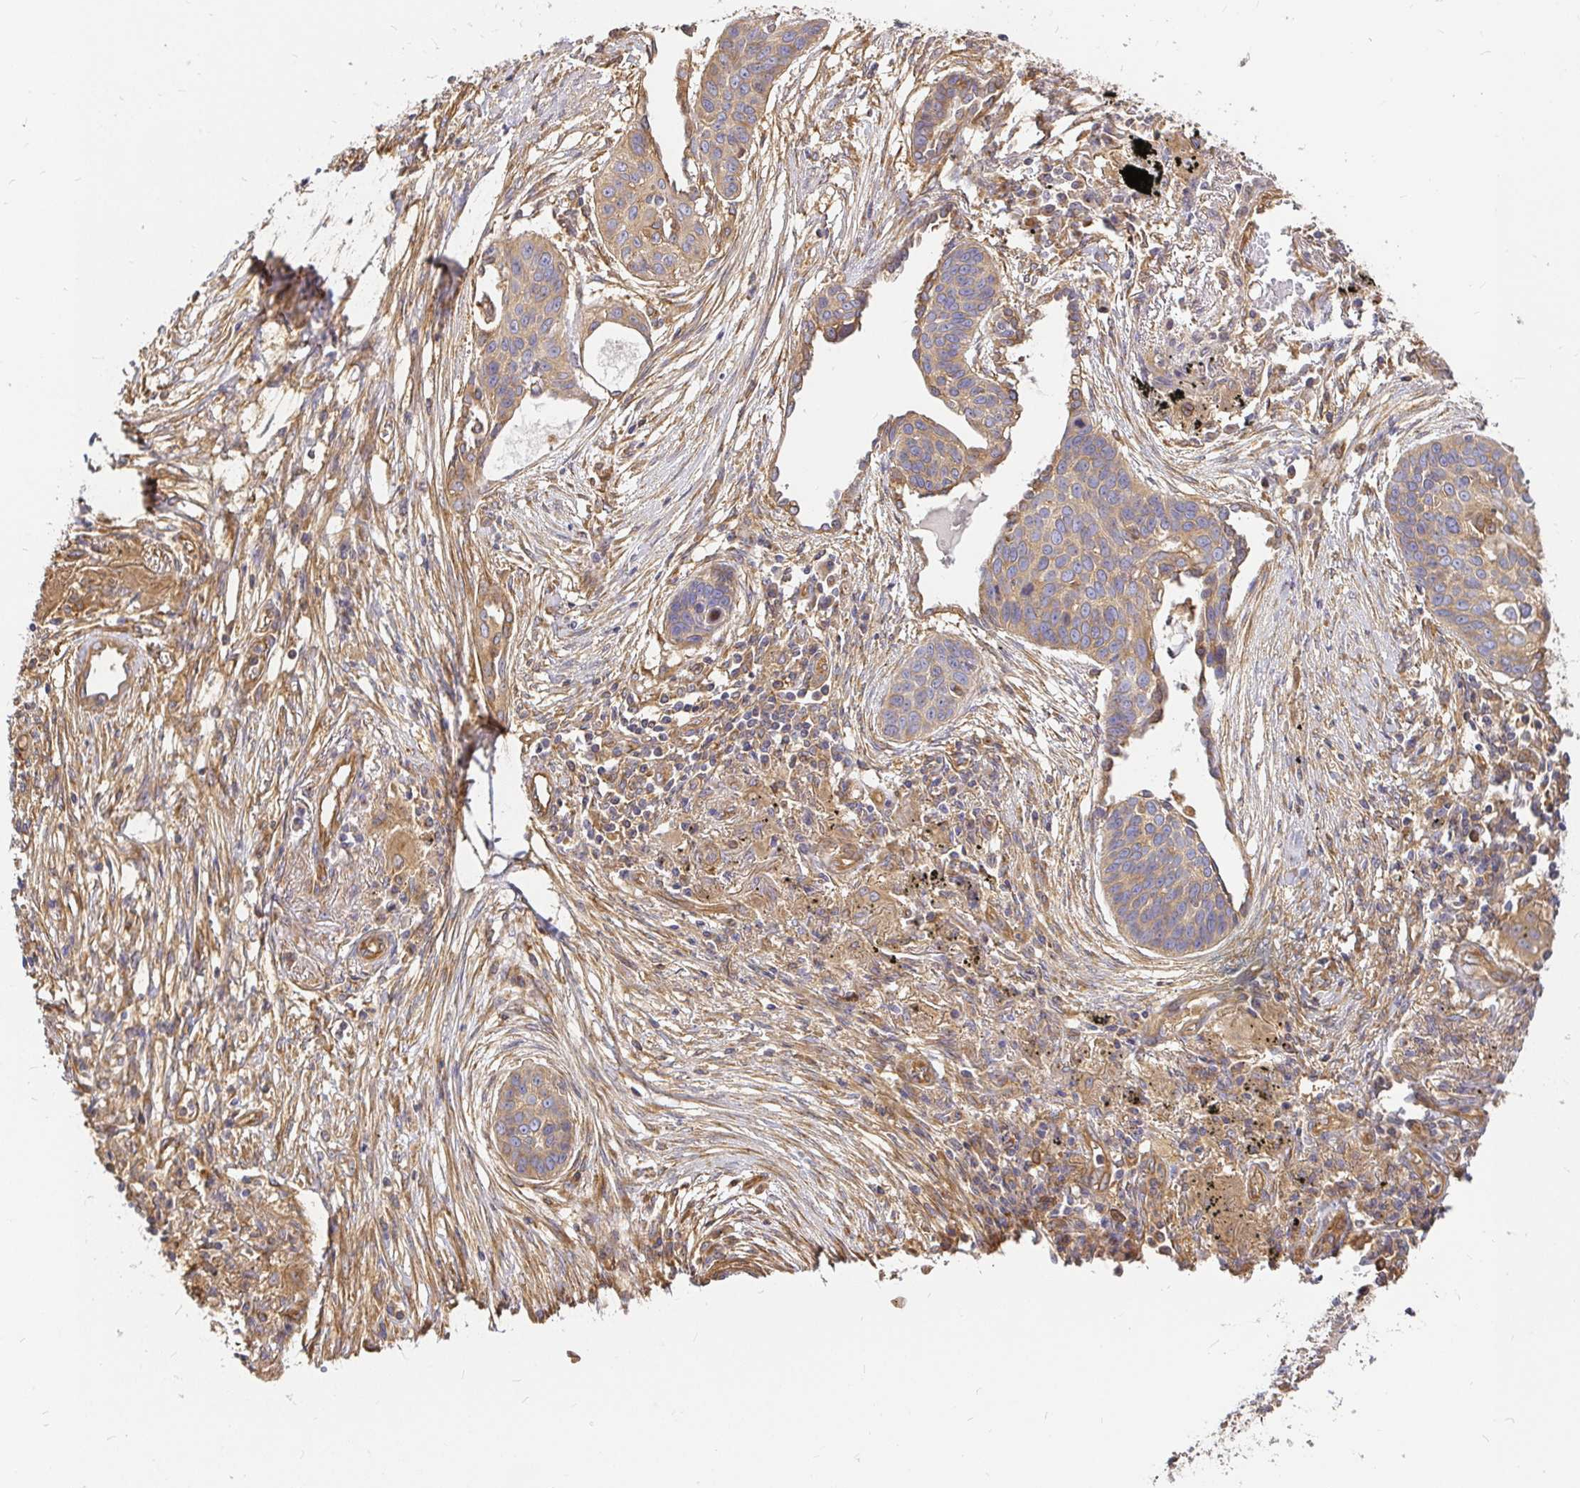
{"staining": {"intensity": "weak", "quantity": ">75%", "location": "cytoplasmic/membranous"}, "tissue": "lung cancer", "cell_type": "Tumor cells", "image_type": "cancer", "snomed": [{"axis": "morphology", "description": "Squamous cell carcinoma, NOS"}, {"axis": "topography", "description": "Lung"}], "caption": "Protein analysis of lung cancer (squamous cell carcinoma) tissue shows weak cytoplasmic/membranous positivity in approximately >75% of tumor cells.", "gene": "KIF5B", "patient": {"sex": "male", "age": 71}}